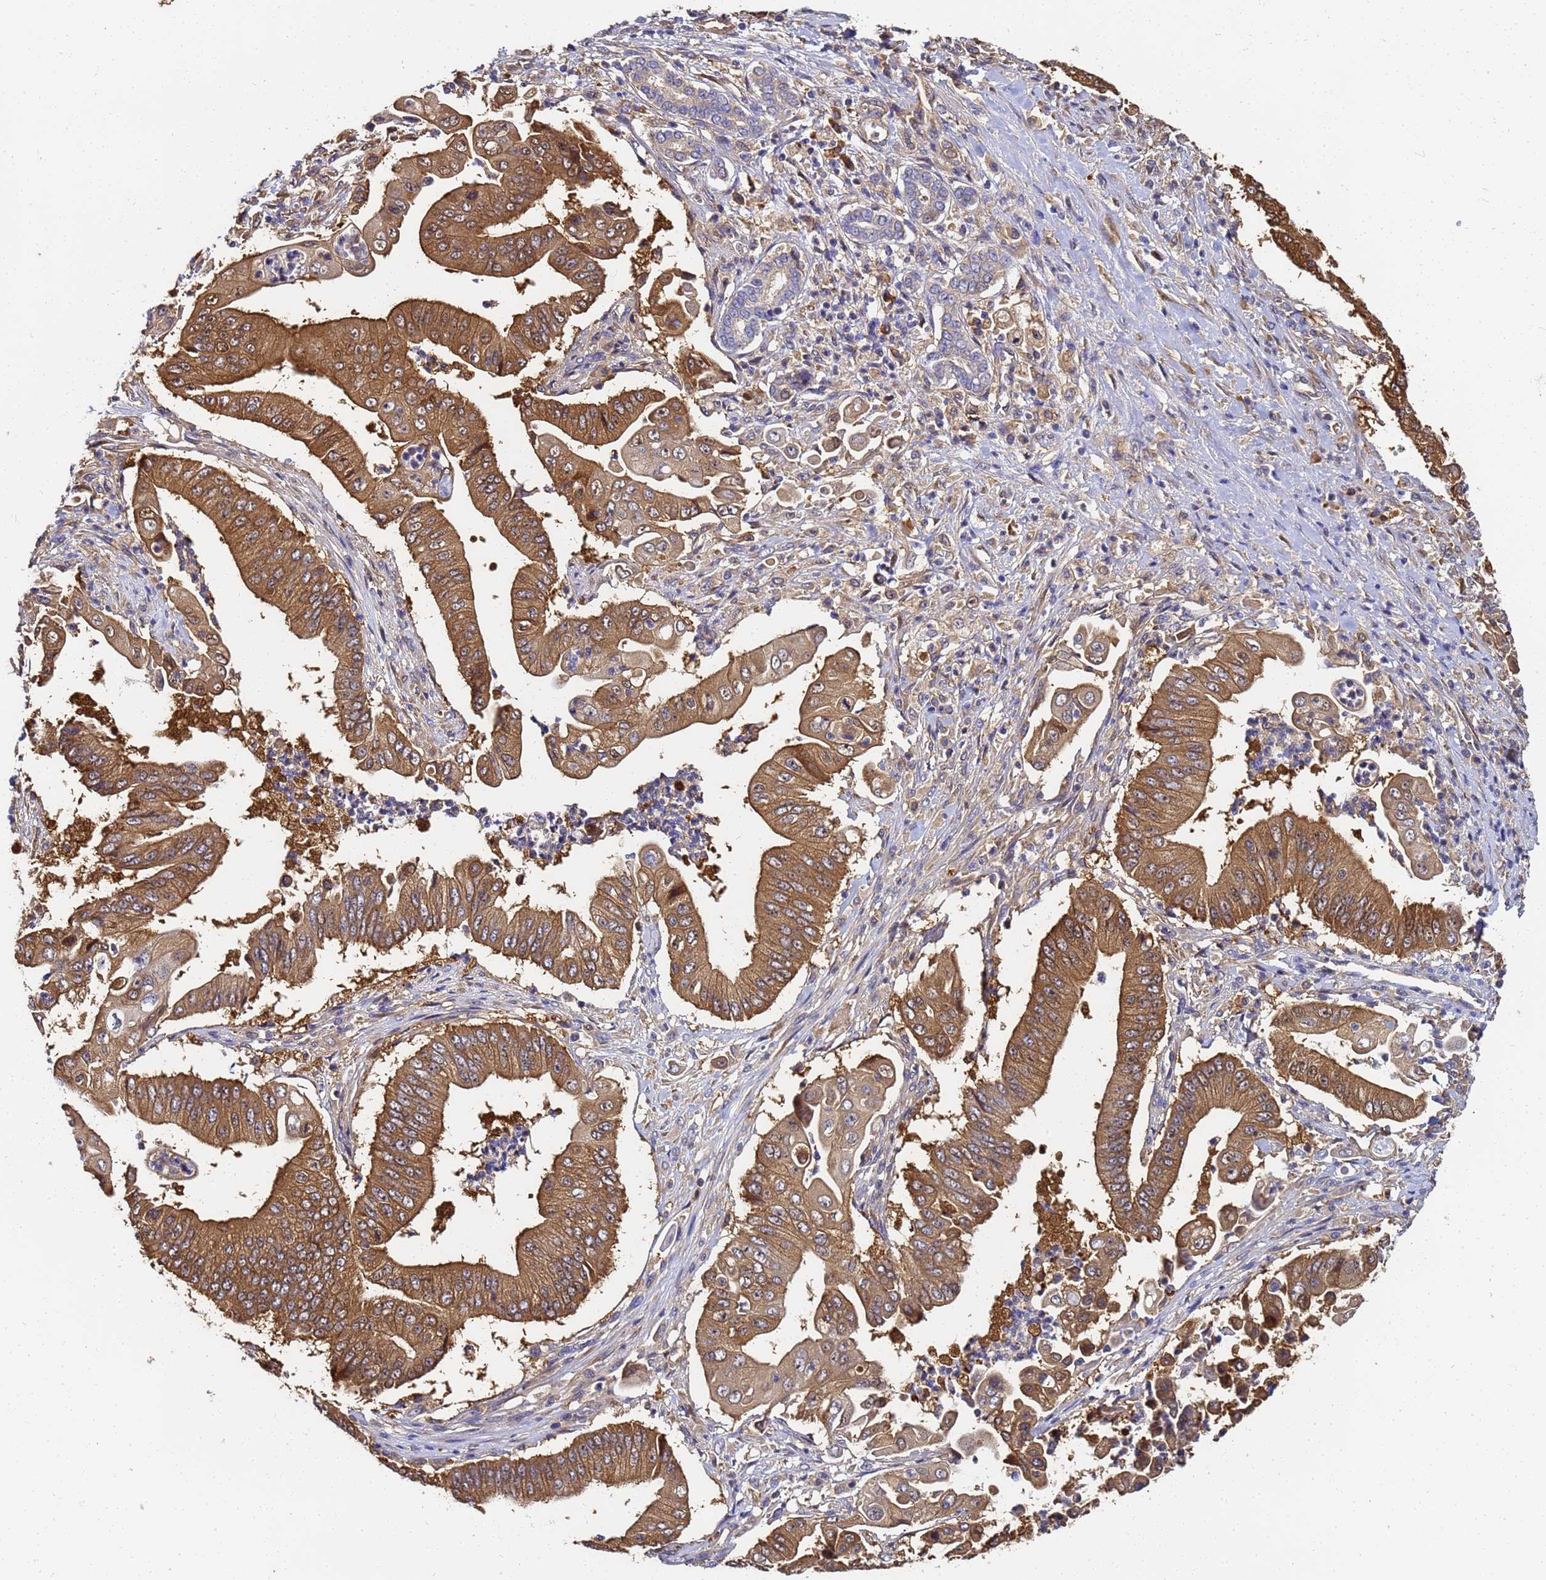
{"staining": {"intensity": "moderate", "quantity": ">75%", "location": "cytoplasmic/membranous"}, "tissue": "pancreatic cancer", "cell_type": "Tumor cells", "image_type": "cancer", "snomed": [{"axis": "morphology", "description": "Adenocarcinoma, NOS"}, {"axis": "topography", "description": "Pancreas"}], "caption": "Moderate cytoplasmic/membranous protein staining is seen in approximately >75% of tumor cells in adenocarcinoma (pancreatic). (DAB (3,3'-diaminobenzidine) = brown stain, brightfield microscopy at high magnification).", "gene": "NME1-NME2", "patient": {"sex": "female", "age": 77}}